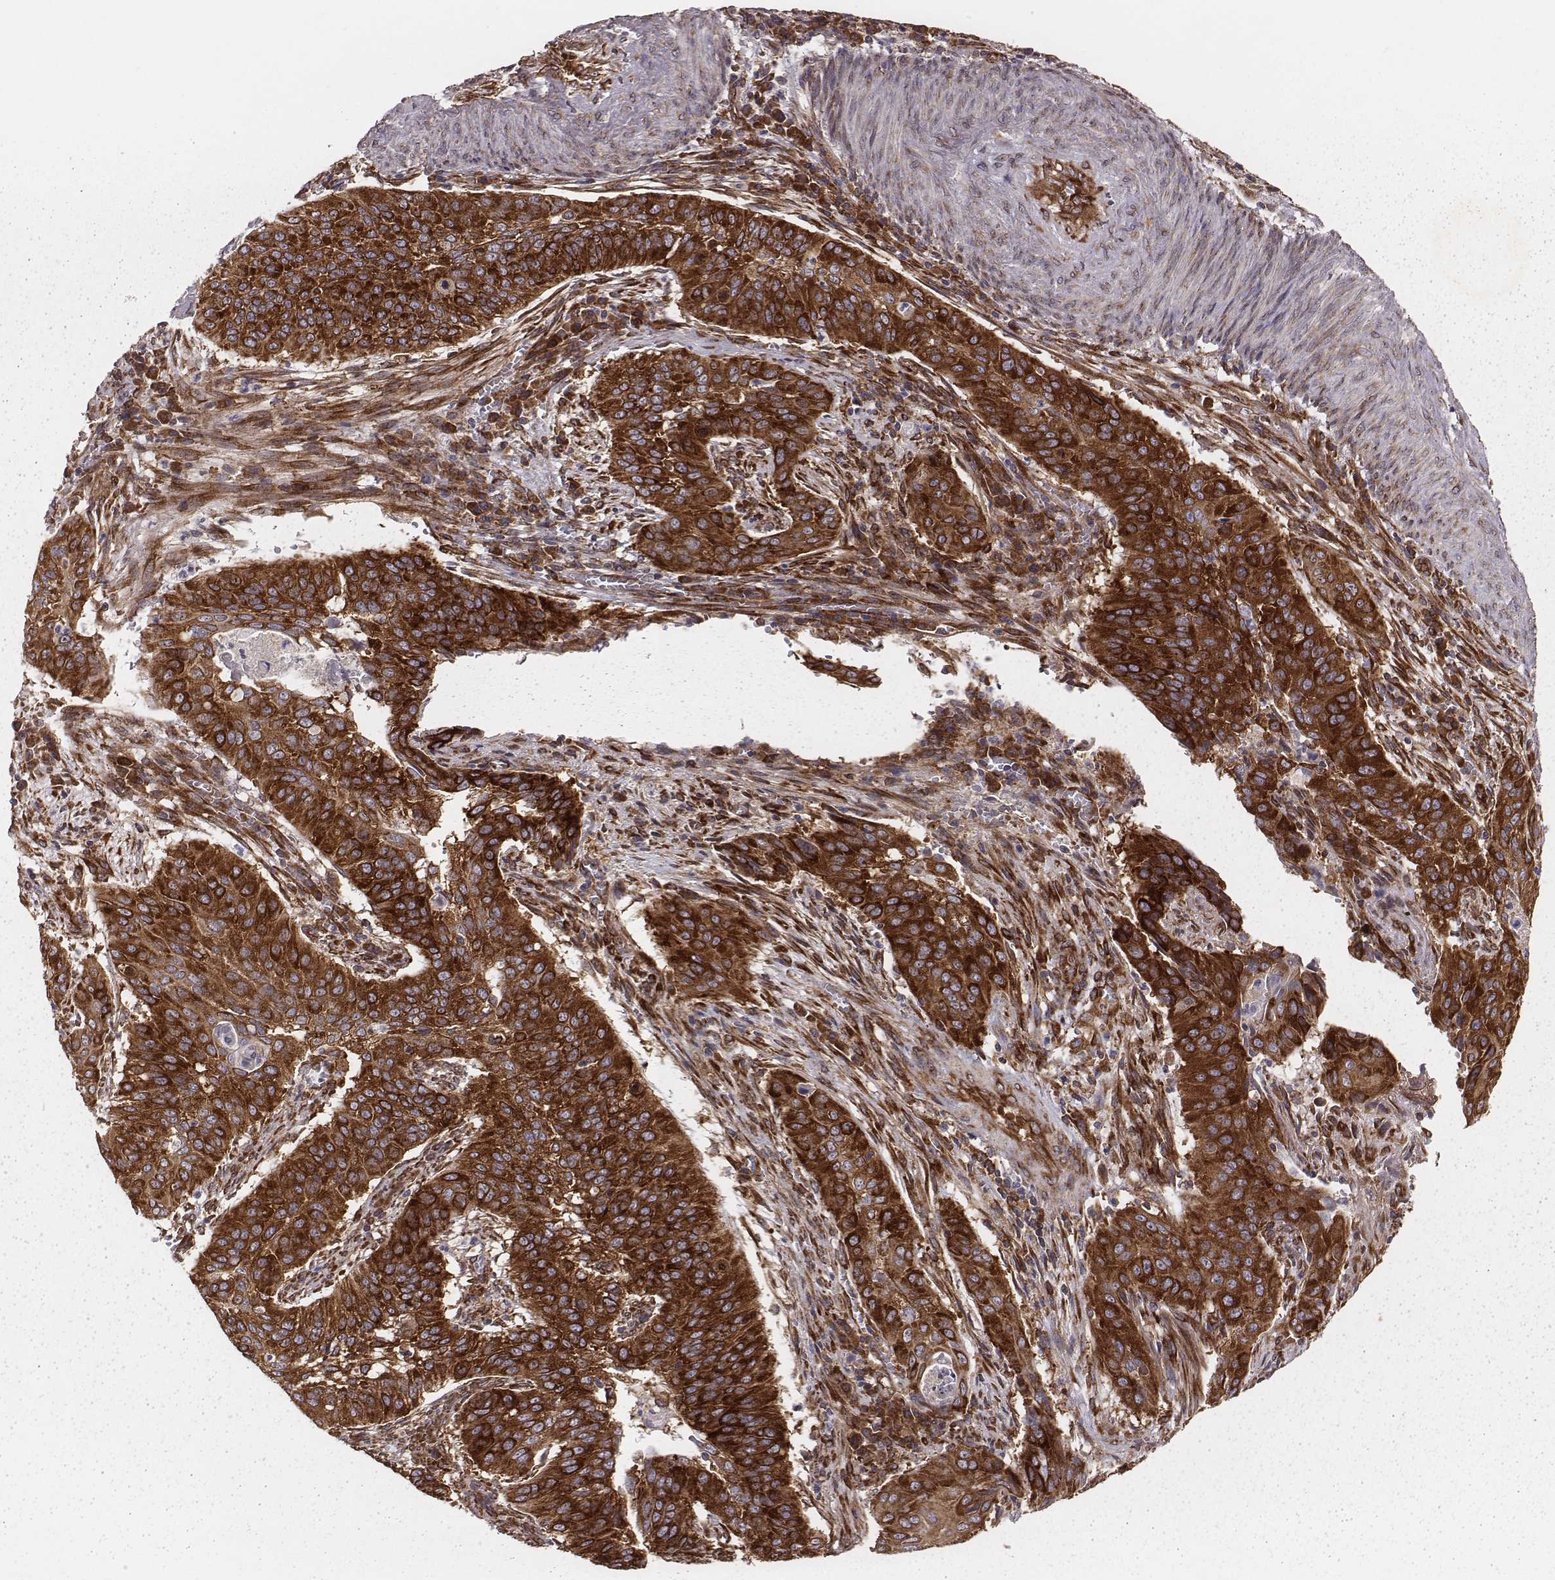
{"staining": {"intensity": "strong", "quantity": ">75%", "location": "cytoplasmic/membranous"}, "tissue": "cervical cancer", "cell_type": "Tumor cells", "image_type": "cancer", "snomed": [{"axis": "morphology", "description": "Squamous cell carcinoma, NOS"}, {"axis": "topography", "description": "Cervix"}], "caption": "There is high levels of strong cytoplasmic/membranous staining in tumor cells of cervical cancer (squamous cell carcinoma), as demonstrated by immunohistochemical staining (brown color).", "gene": "TXLNA", "patient": {"sex": "female", "age": 39}}